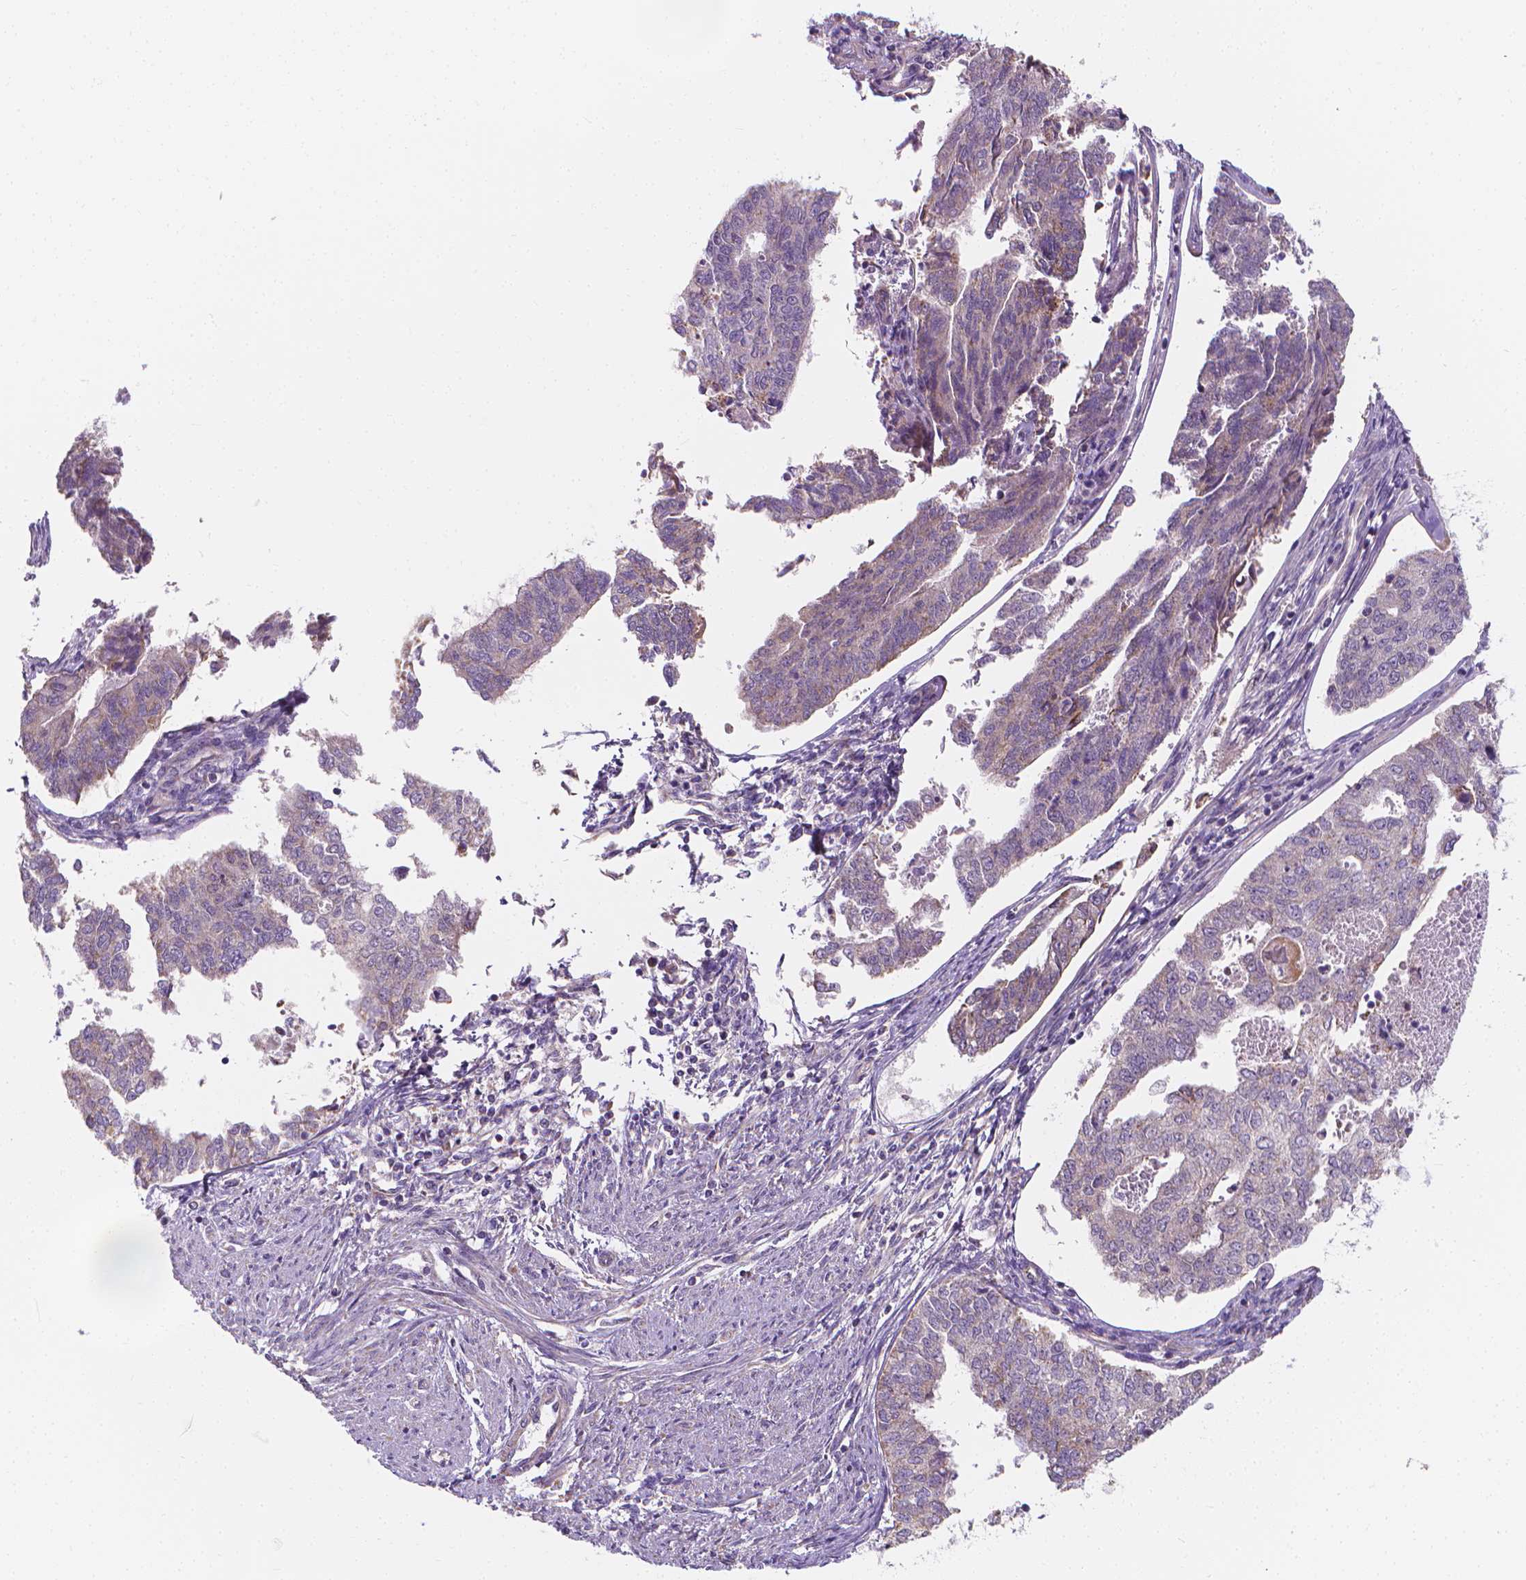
{"staining": {"intensity": "weak", "quantity": "<25%", "location": "cytoplasmic/membranous"}, "tissue": "endometrial cancer", "cell_type": "Tumor cells", "image_type": "cancer", "snomed": [{"axis": "morphology", "description": "Adenocarcinoma, NOS"}, {"axis": "topography", "description": "Endometrium"}], "caption": "High power microscopy micrograph of an IHC histopathology image of adenocarcinoma (endometrial), revealing no significant staining in tumor cells.", "gene": "SNCAIP", "patient": {"sex": "female", "age": 73}}